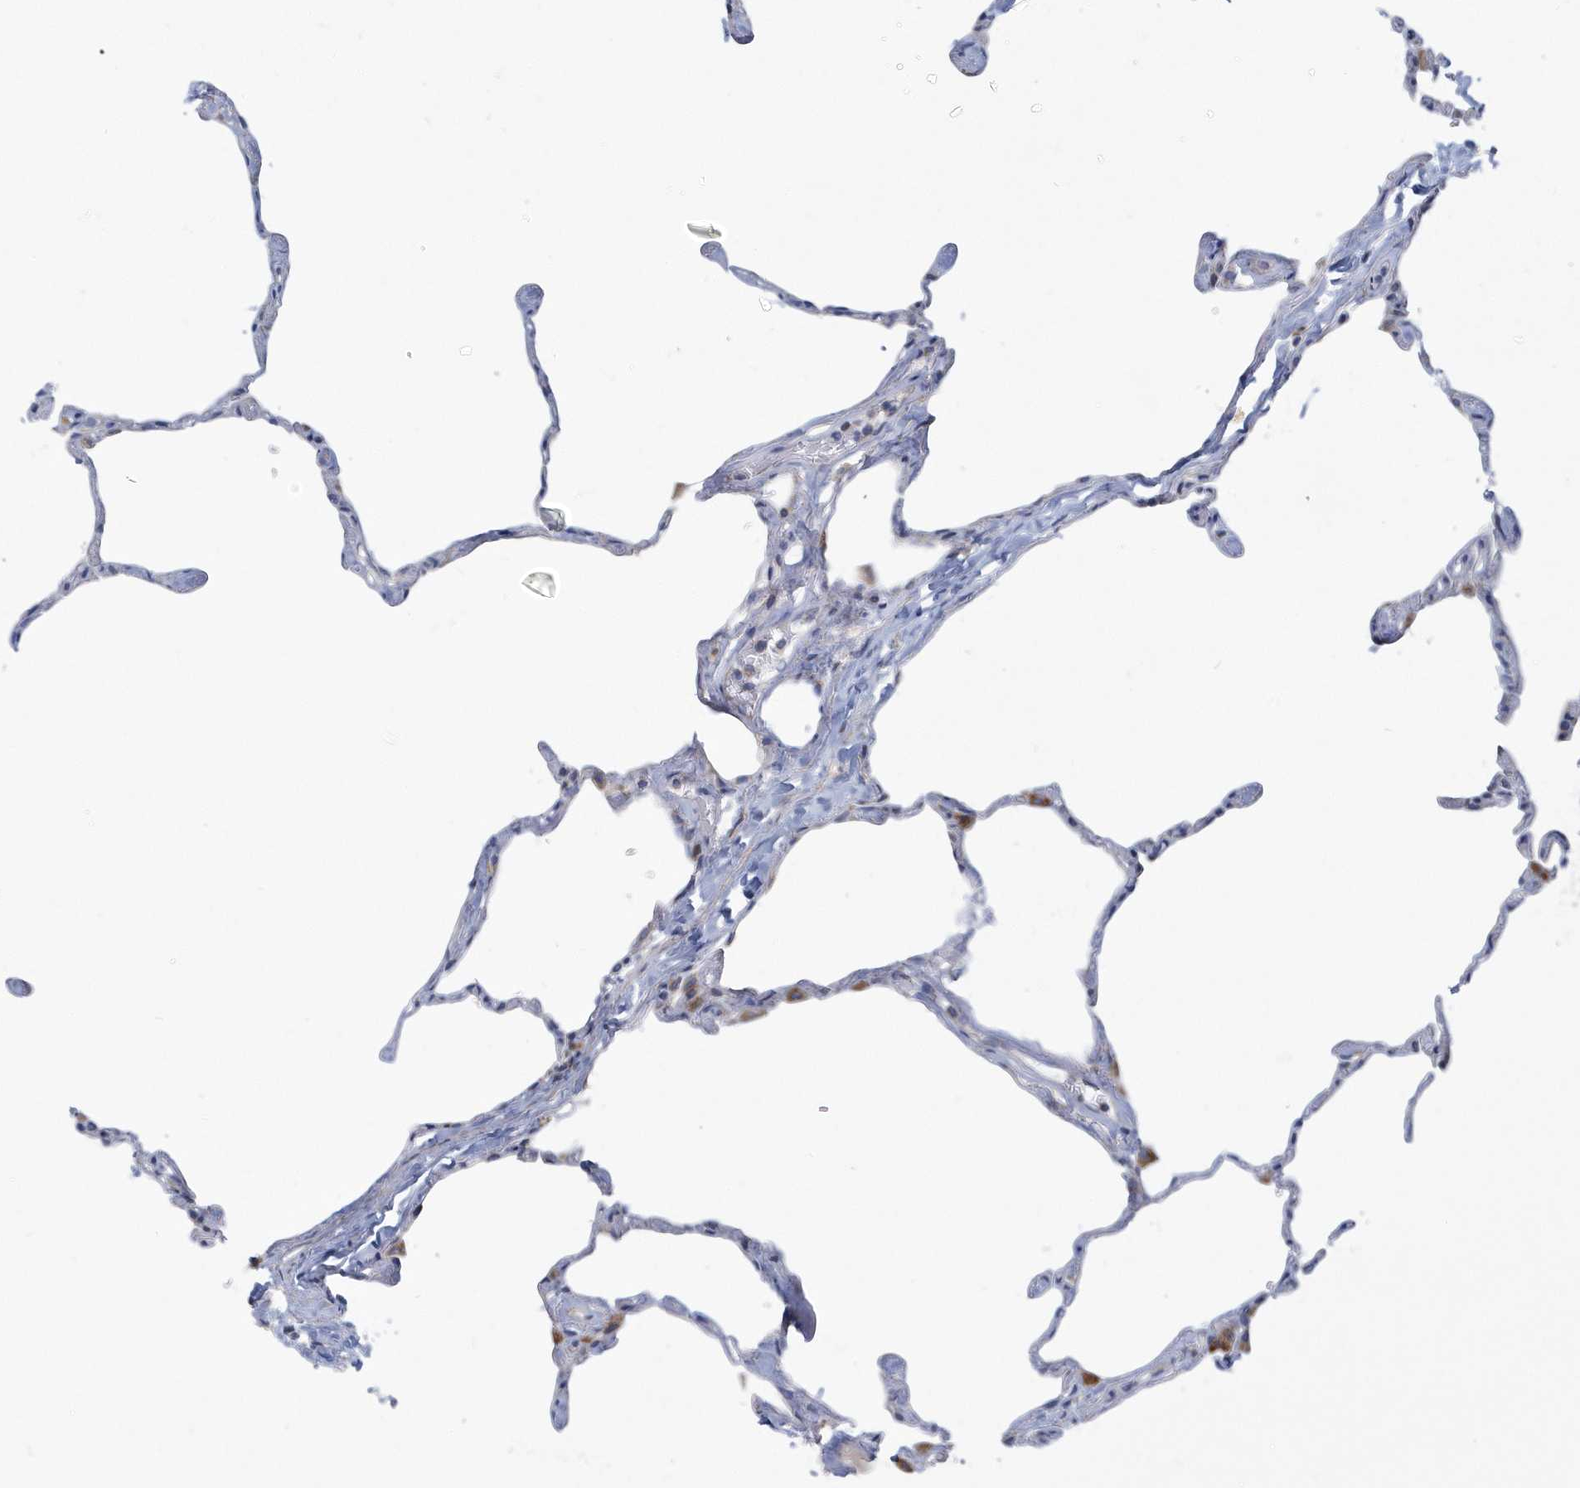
{"staining": {"intensity": "weak", "quantity": "<25%", "location": "cytoplasmic/membranous"}, "tissue": "lung", "cell_type": "Alveolar cells", "image_type": "normal", "snomed": [{"axis": "morphology", "description": "Normal tissue, NOS"}, {"axis": "topography", "description": "Lung"}], "caption": "Immunohistochemistry (IHC) of unremarkable lung demonstrates no staining in alveolar cells. The staining is performed using DAB brown chromogen with nuclei counter-stained in using hematoxylin.", "gene": "VWA5B2", "patient": {"sex": "male", "age": 65}}